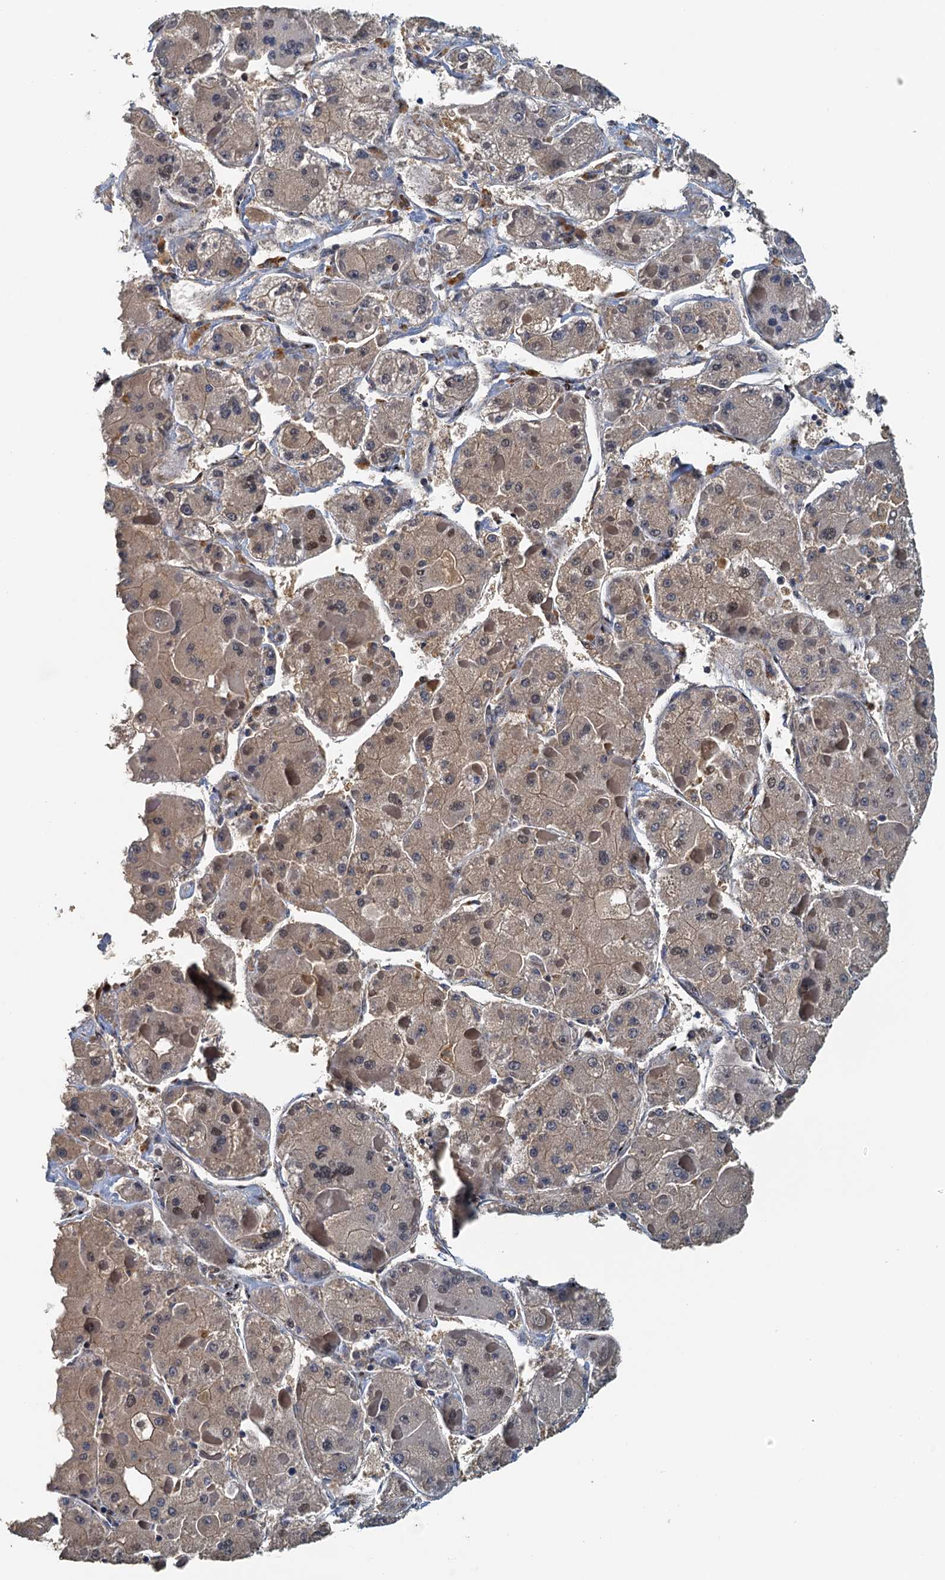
{"staining": {"intensity": "weak", "quantity": "25%-75%", "location": "cytoplasmic/membranous"}, "tissue": "liver cancer", "cell_type": "Tumor cells", "image_type": "cancer", "snomed": [{"axis": "morphology", "description": "Carcinoma, Hepatocellular, NOS"}, {"axis": "topography", "description": "Liver"}], "caption": "An IHC histopathology image of tumor tissue is shown. Protein staining in brown labels weak cytoplasmic/membranous positivity in liver cancer (hepatocellular carcinoma) within tumor cells. (brown staining indicates protein expression, while blue staining denotes nuclei).", "gene": "UBL7", "patient": {"sex": "female", "age": 73}}